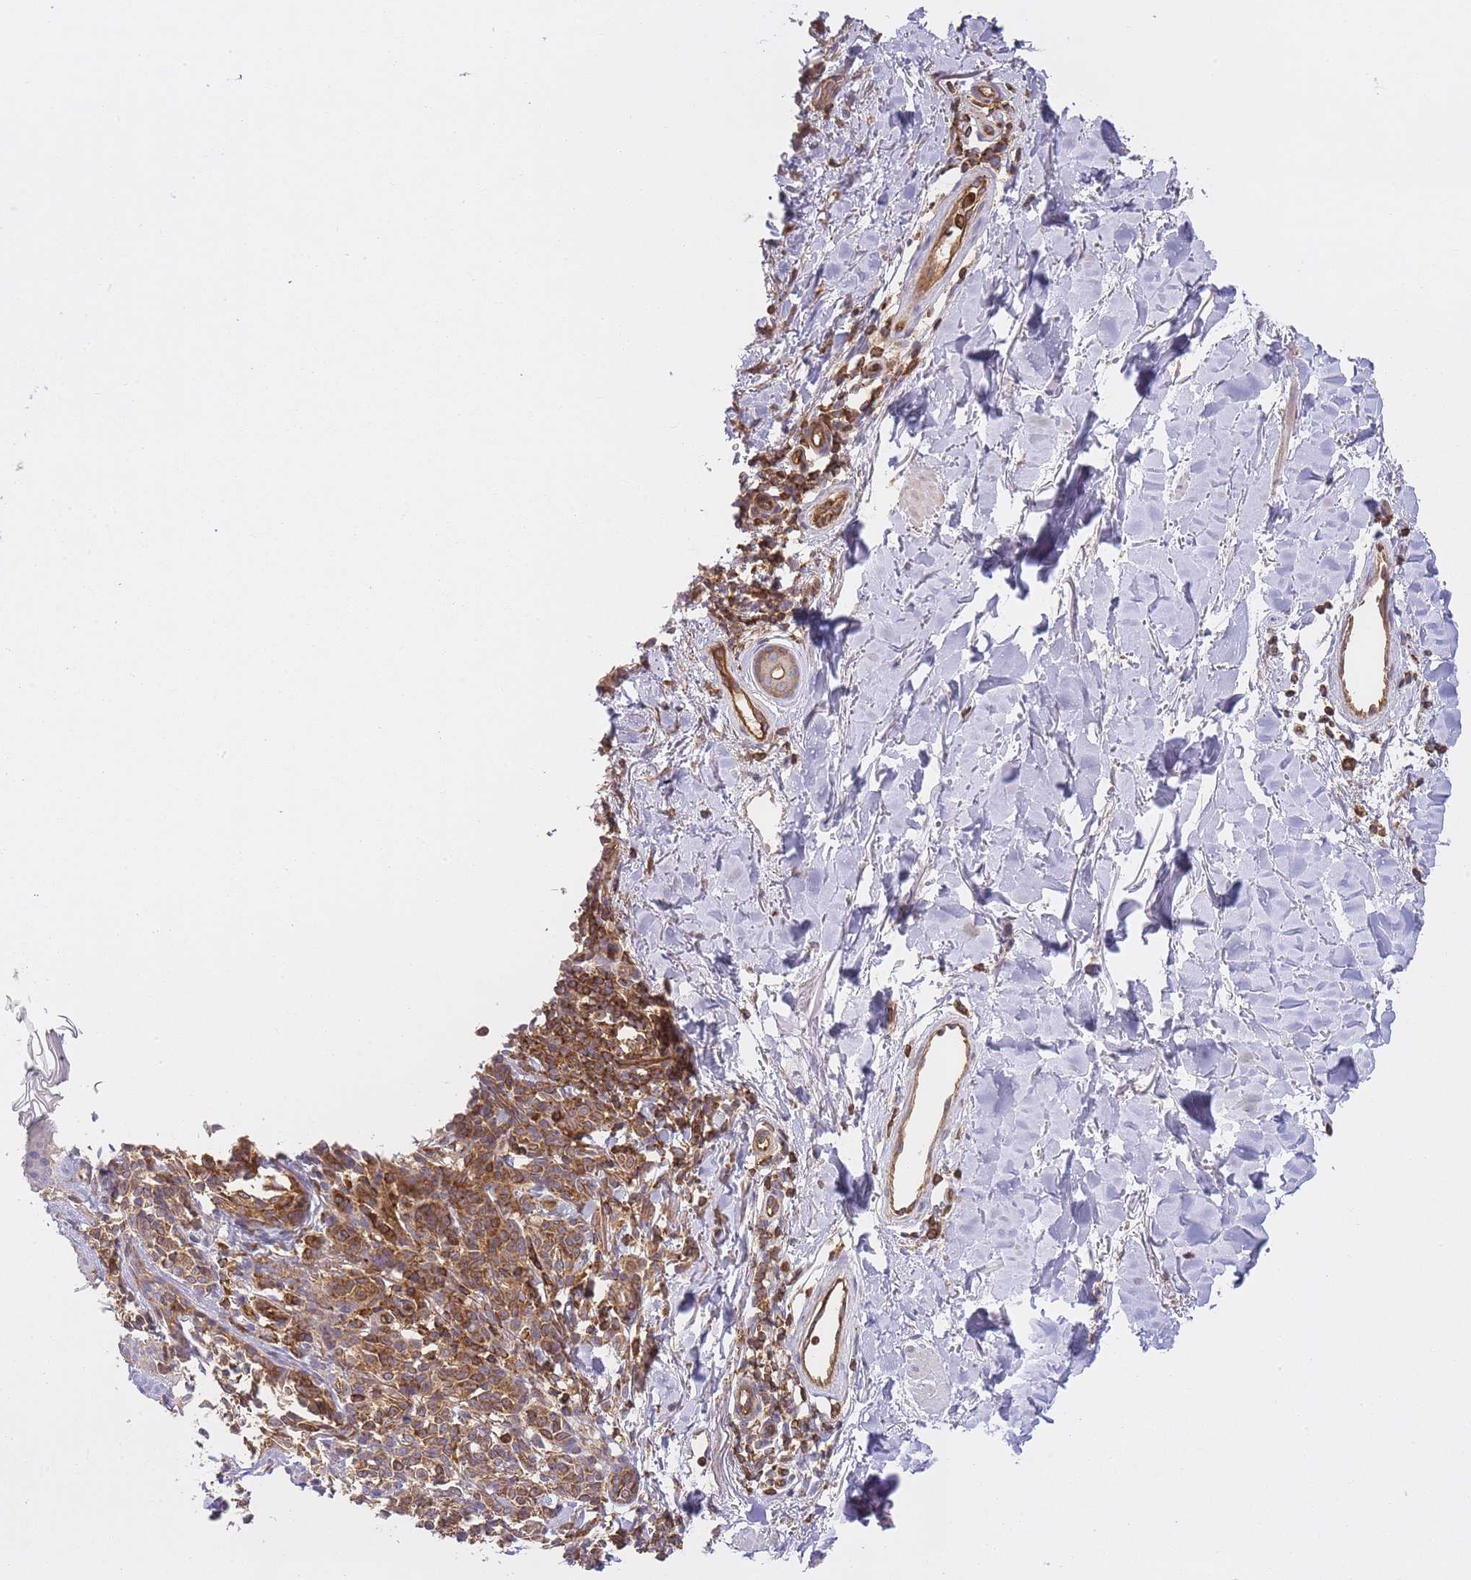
{"staining": {"intensity": "moderate", "quantity": ">75%", "location": "cytoplasmic/membranous"}, "tissue": "melanoma", "cell_type": "Tumor cells", "image_type": "cancer", "snomed": [{"axis": "morphology", "description": "Malignant melanoma, NOS"}, {"axis": "topography", "description": "Skin of upper extremity"}], "caption": "Melanoma was stained to show a protein in brown. There is medium levels of moderate cytoplasmic/membranous staining in about >75% of tumor cells.", "gene": "MSN", "patient": {"sex": "male", "age": 40}}